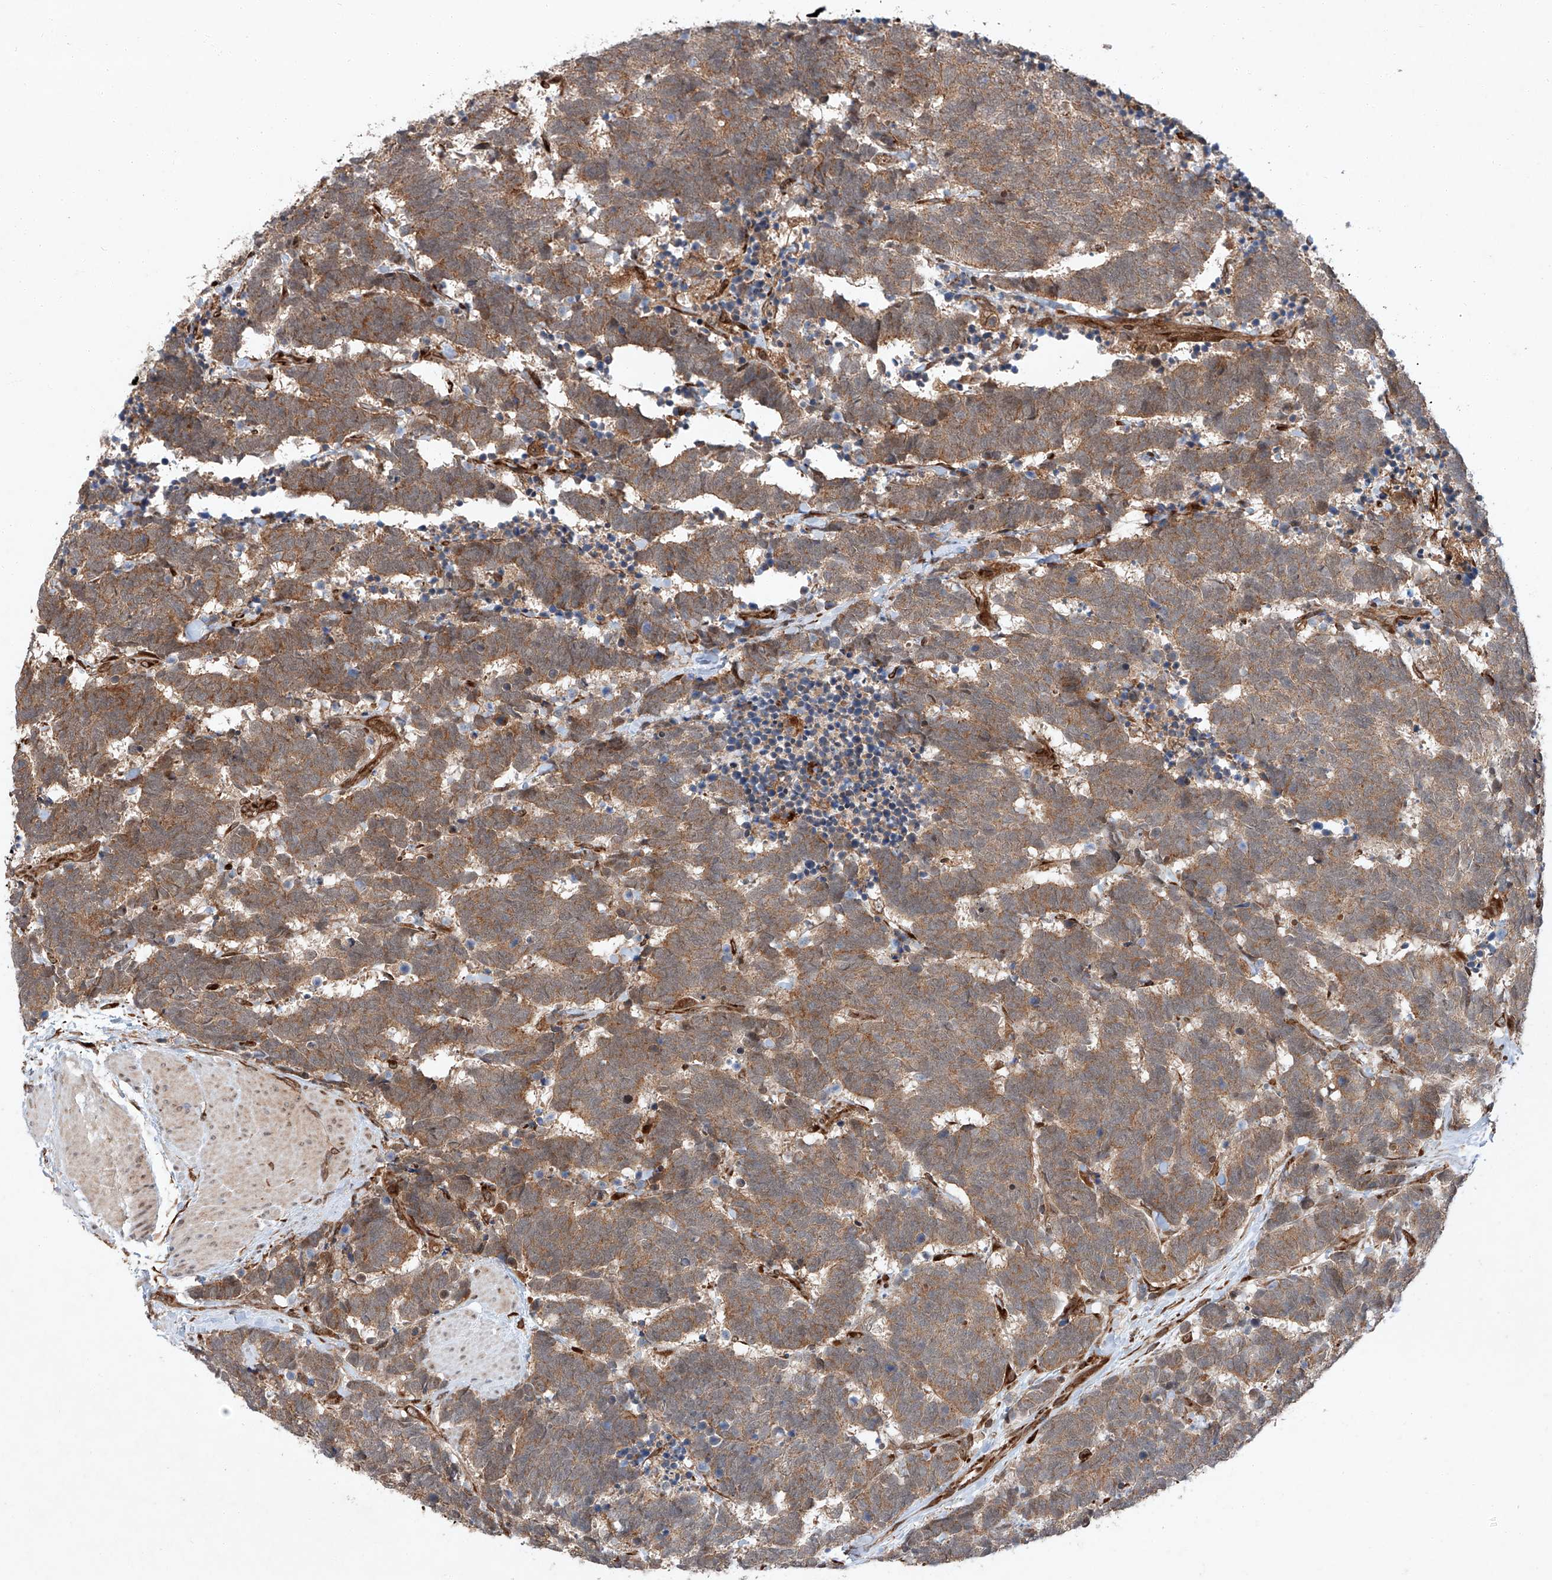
{"staining": {"intensity": "moderate", "quantity": ">75%", "location": "cytoplasmic/membranous"}, "tissue": "carcinoid", "cell_type": "Tumor cells", "image_type": "cancer", "snomed": [{"axis": "morphology", "description": "Carcinoma, NOS"}, {"axis": "morphology", "description": "Carcinoid, malignant, NOS"}, {"axis": "topography", "description": "Urinary bladder"}], "caption": "A photomicrograph showing moderate cytoplasmic/membranous staining in approximately >75% of tumor cells in carcinoma, as visualized by brown immunohistochemical staining.", "gene": "ZFP28", "patient": {"sex": "male", "age": 57}}